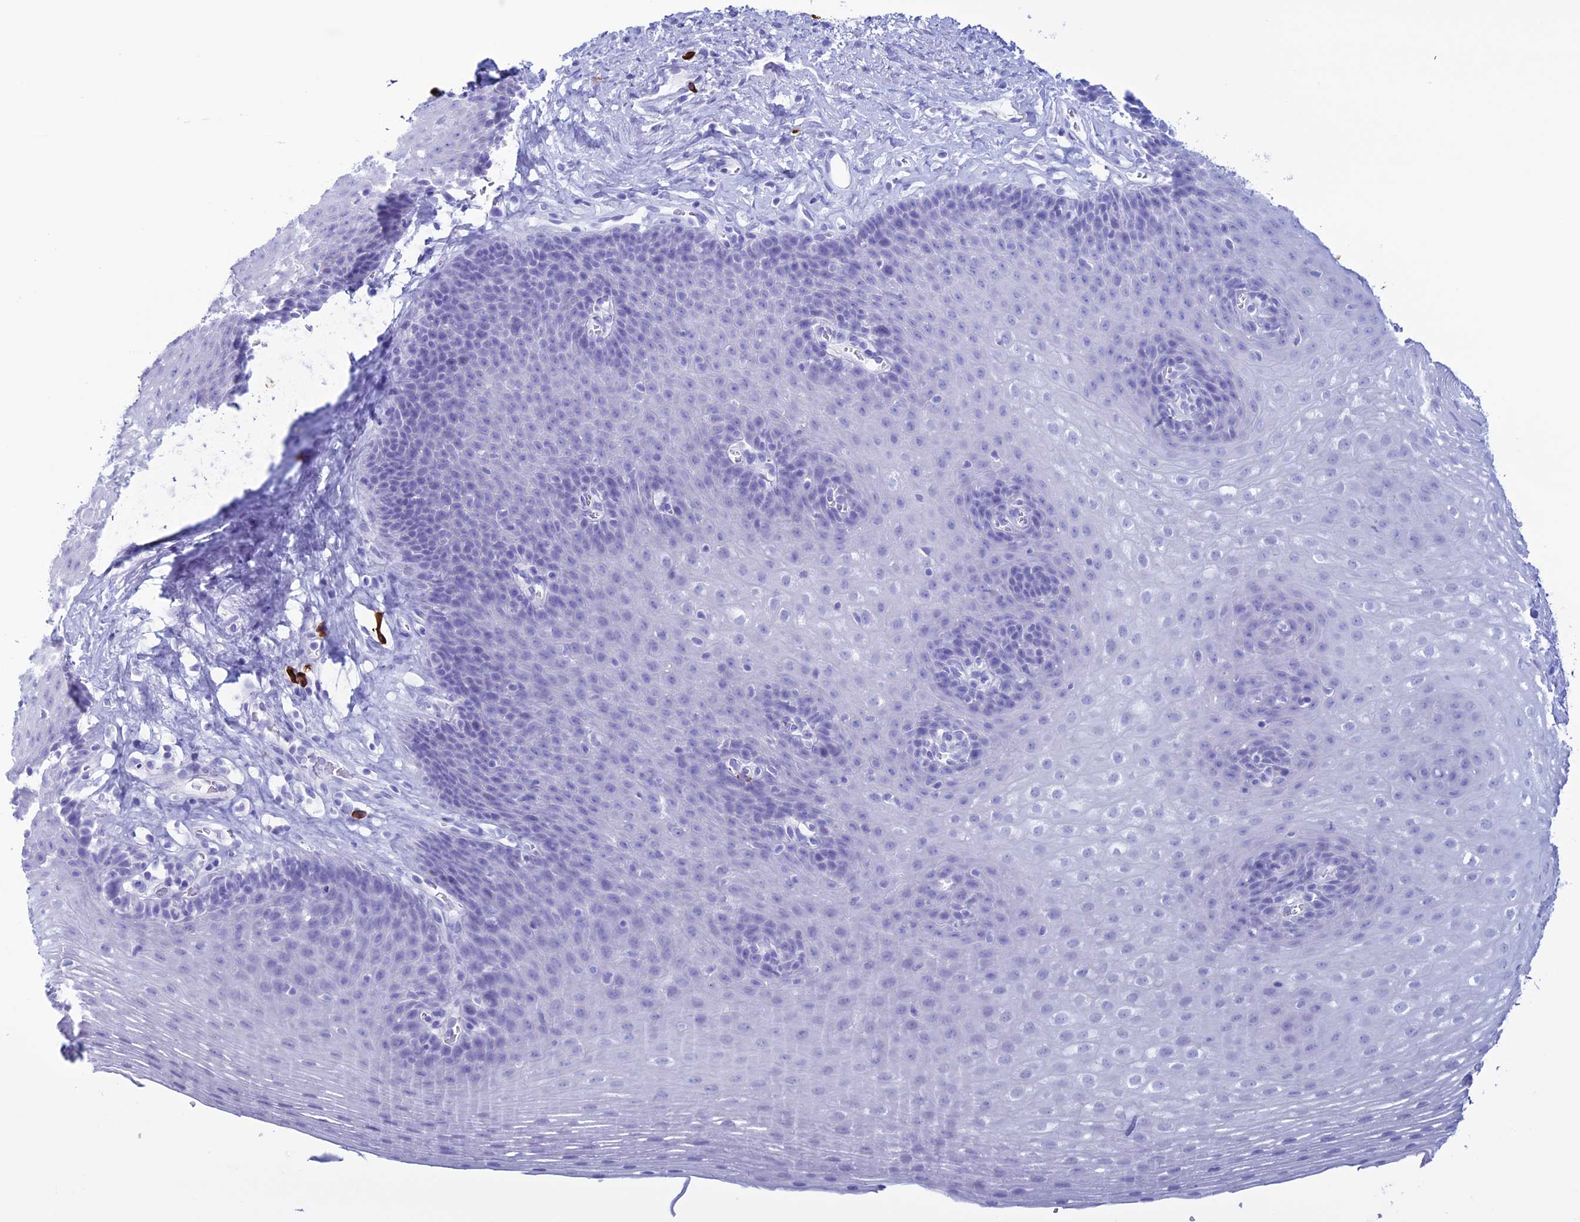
{"staining": {"intensity": "negative", "quantity": "none", "location": "none"}, "tissue": "esophagus", "cell_type": "Squamous epithelial cells", "image_type": "normal", "snomed": [{"axis": "morphology", "description": "Normal tissue, NOS"}, {"axis": "topography", "description": "Esophagus"}], "caption": "Squamous epithelial cells show no significant protein staining in unremarkable esophagus. Nuclei are stained in blue.", "gene": "MZB1", "patient": {"sex": "female", "age": 66}}